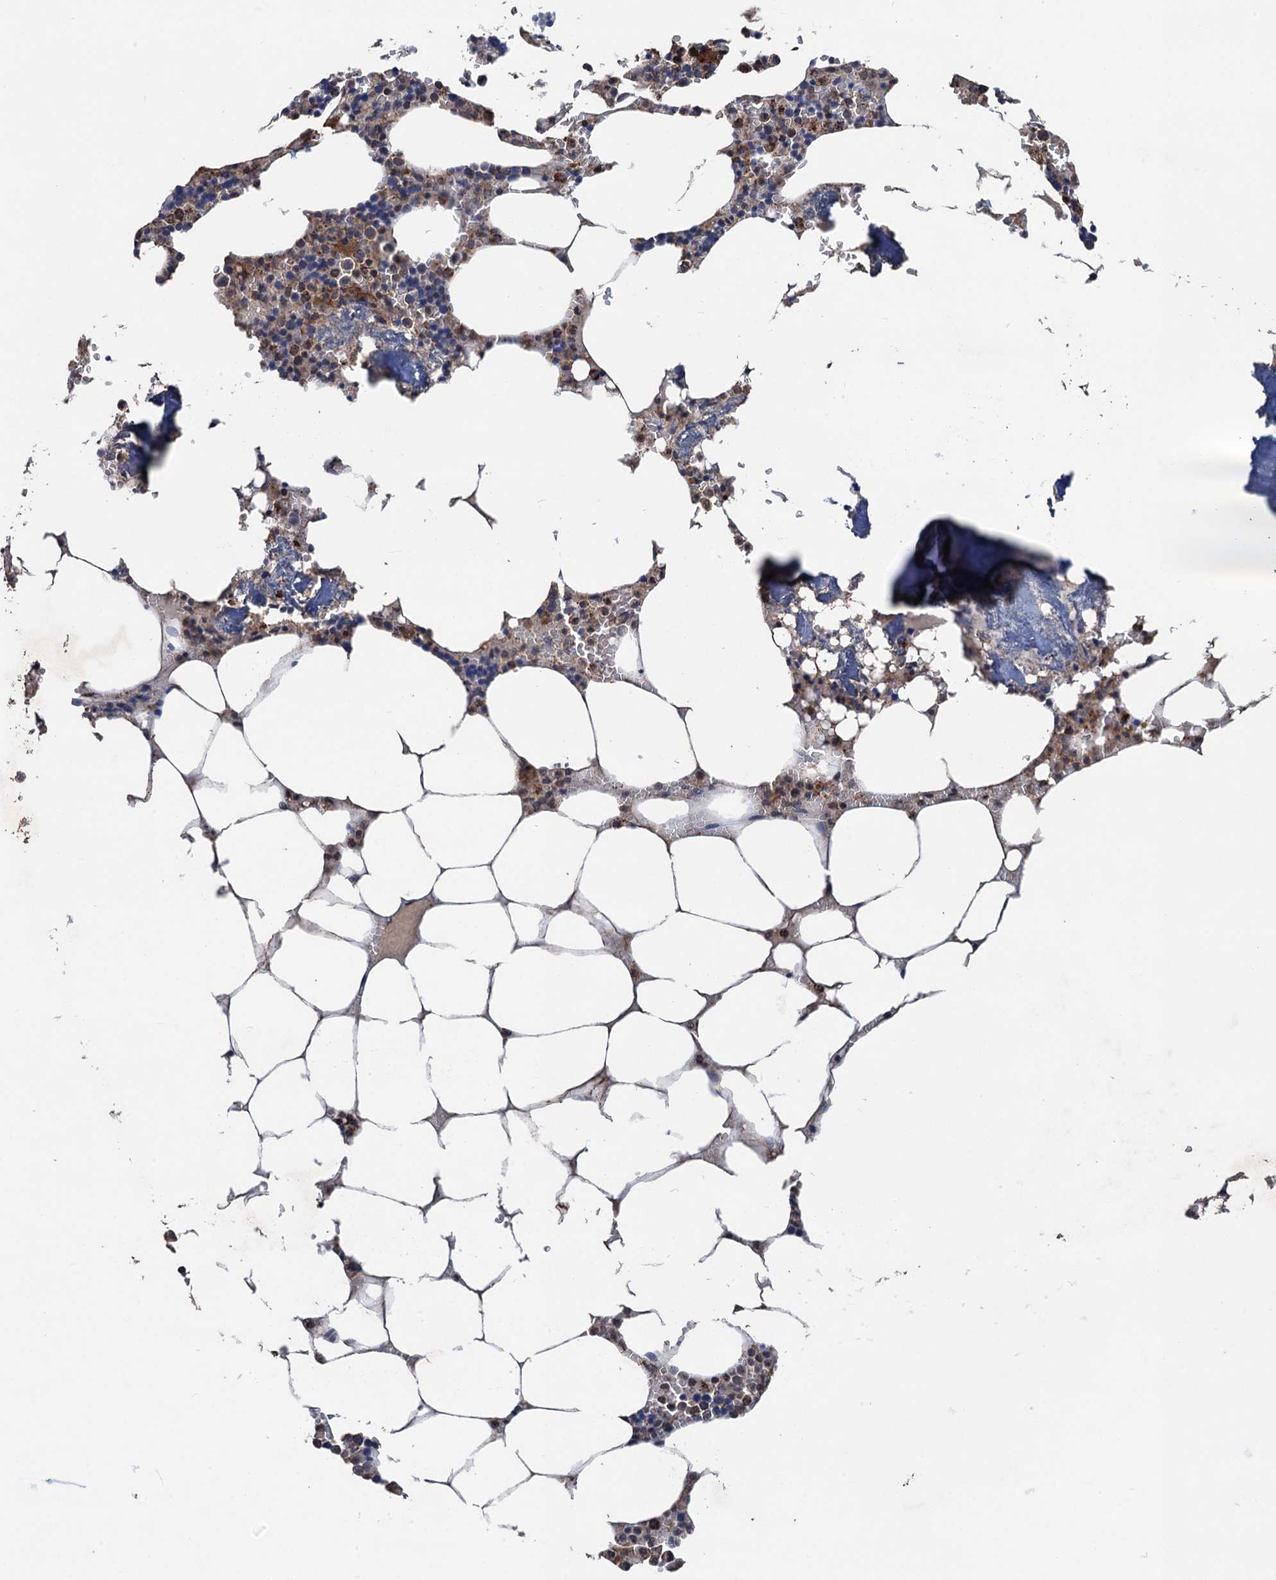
{"staining": {"intensity": "moderate", "quantity": "25%-75%", "location": "cytoplasmic/membranous"}, "tissue": "bone marrow", "cell_type": "Hematopoietic cells", "image_type": "normal", "snomed": [{"axis": "morphology", "description": "Normal tissue, NOS"}, {"axis": "topography", "description": "Bone marrow"}], "caption": "This is a photomicrograph of immunohistochemistry staining of unremarkable bone marrow, which shows moderate expression in the cytoplasmic/membranous of hematopoietic cells.", "gene": "DGLUCY", "patient": {"sex": "male", "age": 70}}